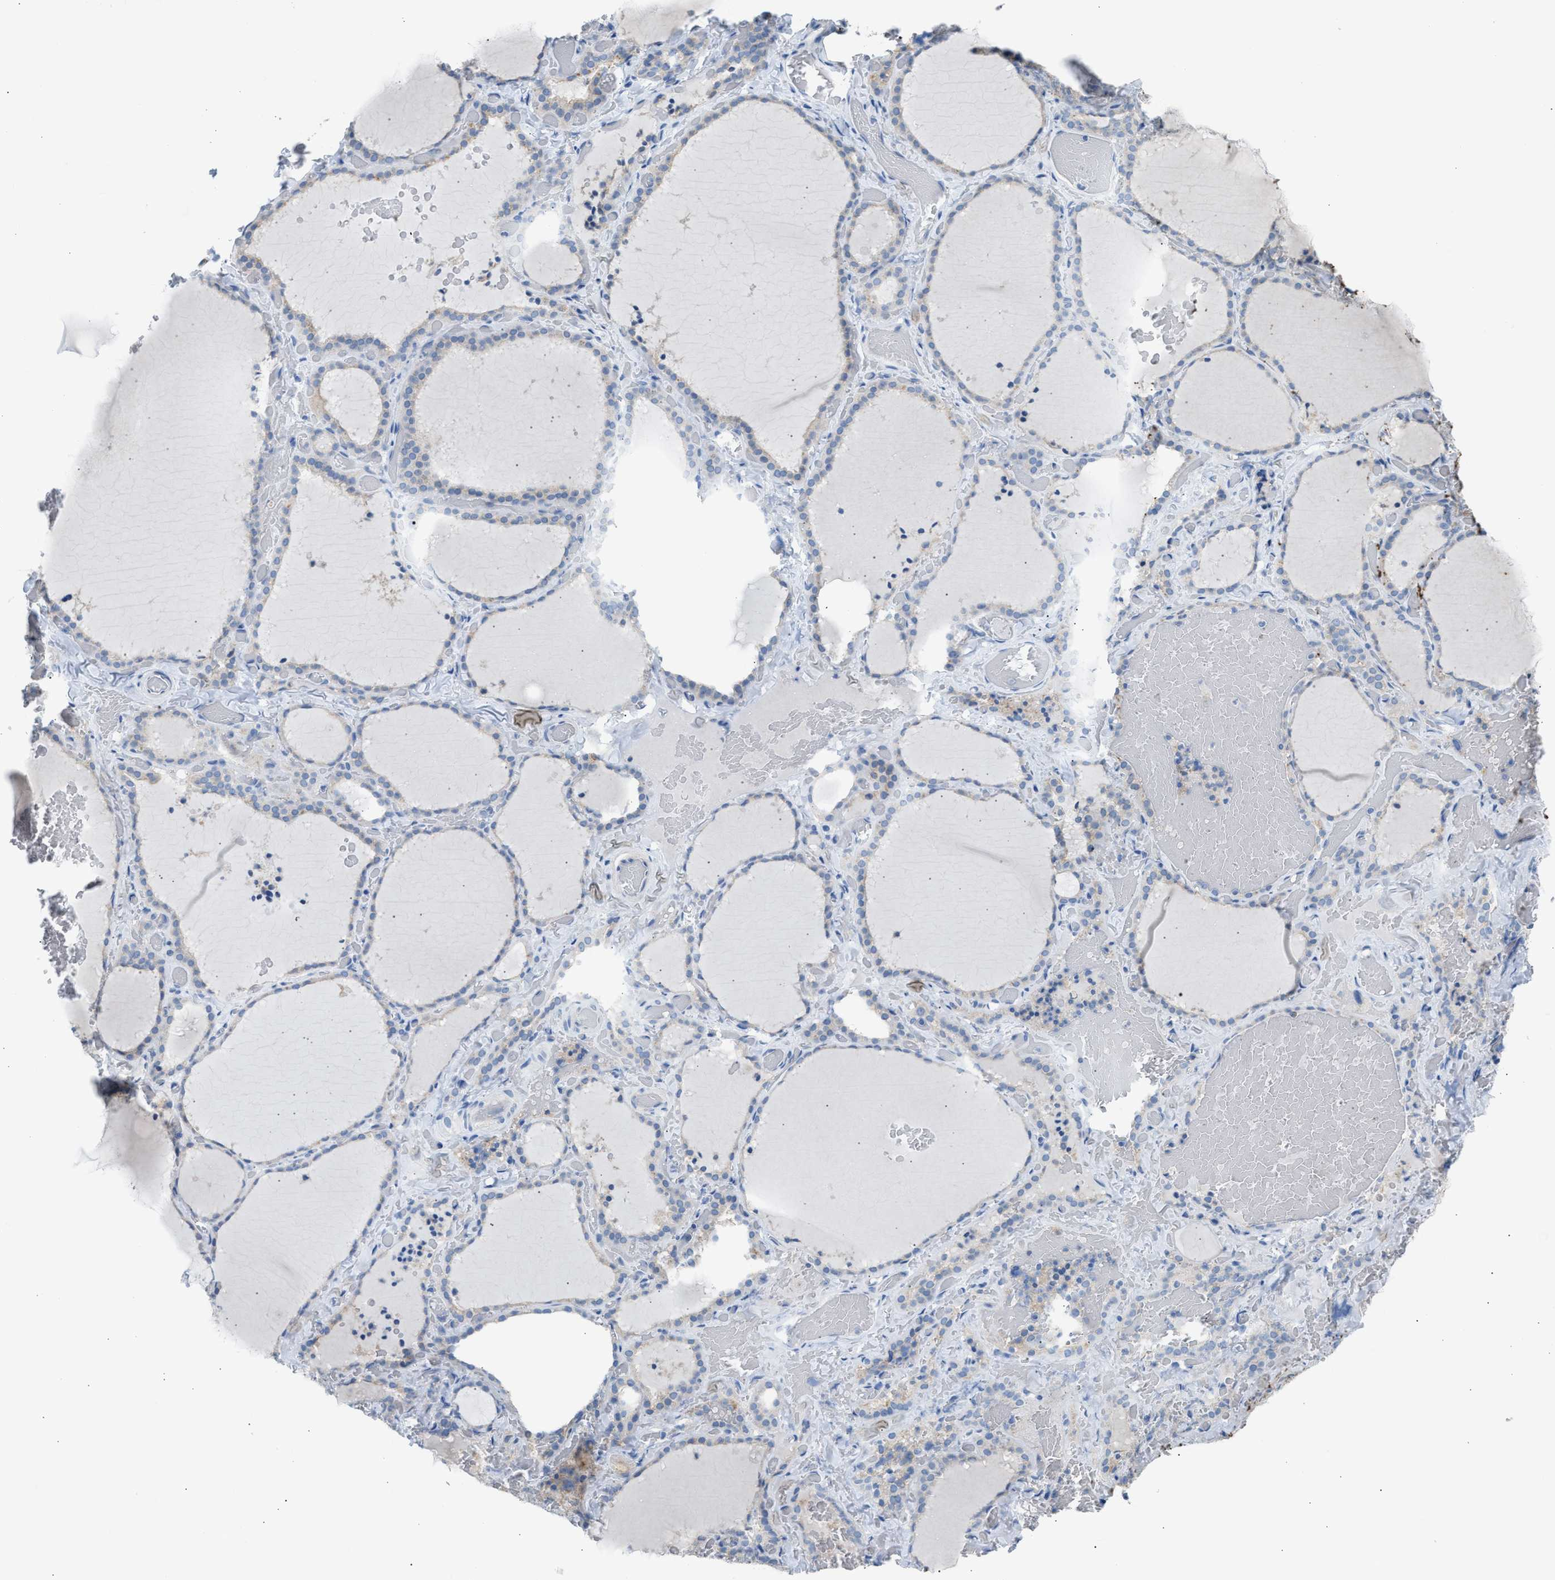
{"staining": {"intensity": "moderate", "quantity": "<25%", "location": "cytoplasmic/membranous"}, "tissue": "thyroid gland", "cell_type": "Glandular cells", "image_type": "normal", "snomed": [{"axis": "morphology", "description": "Normal tissue, NOS"}, {"axis": "topography", "description": "Thyroid gland"}], "caption": "Protein analysis of unremarkable thyroid gland exhibits moderate cytoplasmic/membranous staining in about <25% of glandular cells.", "gene": "ERBB2", "patient": {"sex": "female", "age": 22}}